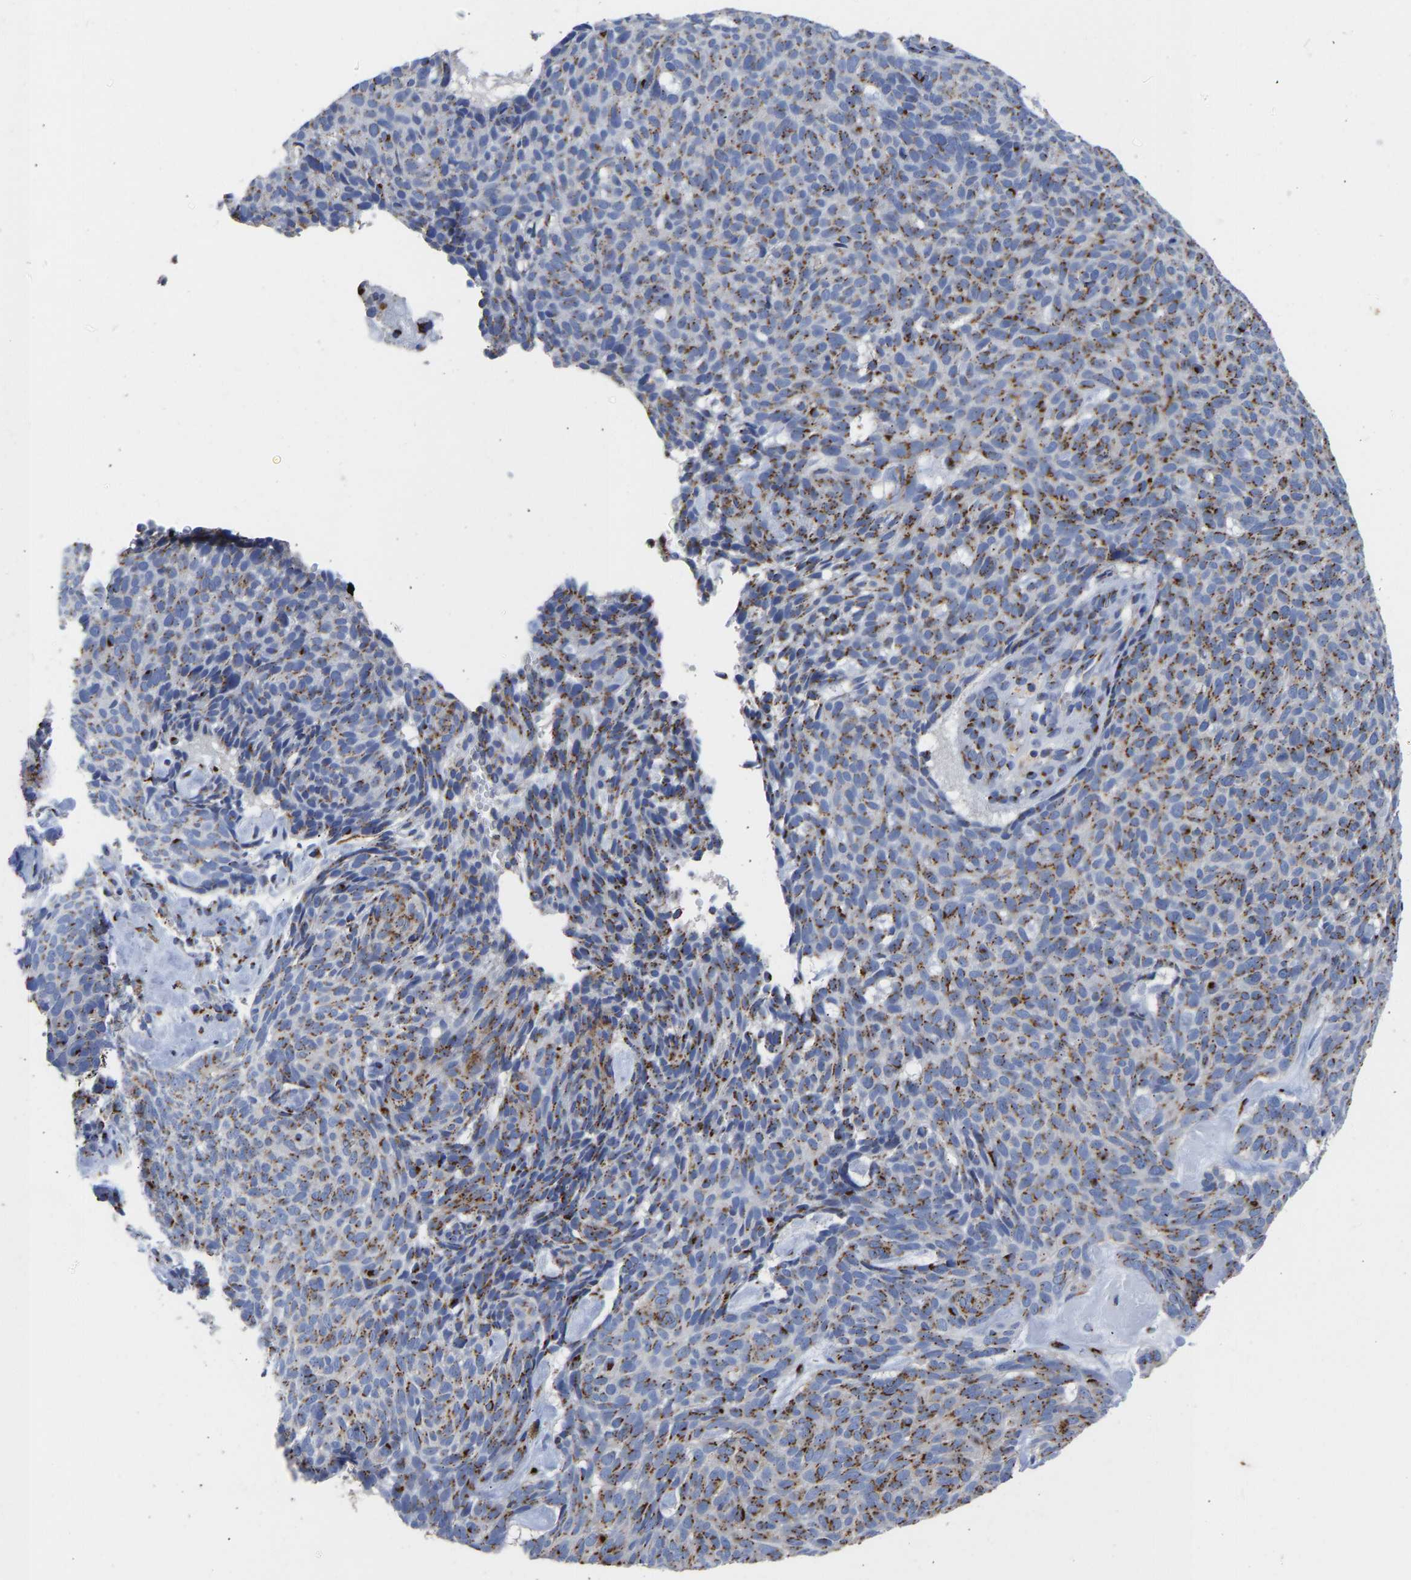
{"staining": {"intensity": "moderate", "quantity": ">75%", "location": "cytoplasmic/membranous"}, "tissue": "skin cancer", "cell_type": "Tumor cells", "image_type": "cancer", "snomed": [{"axis": "morphology", "description": "Basal cell carcinoma"}, {"axis": "topography", "description": "Skin"}], "caption": "Skin cancer (basal cell carcinoma) stained with immunohistochemistry (IHC) shows moderate cytoplasmic/membranous staining in about >75% of tumor cells.", "gene": "TMEM87A", "patient": {"sex": "male", "age": 61}}